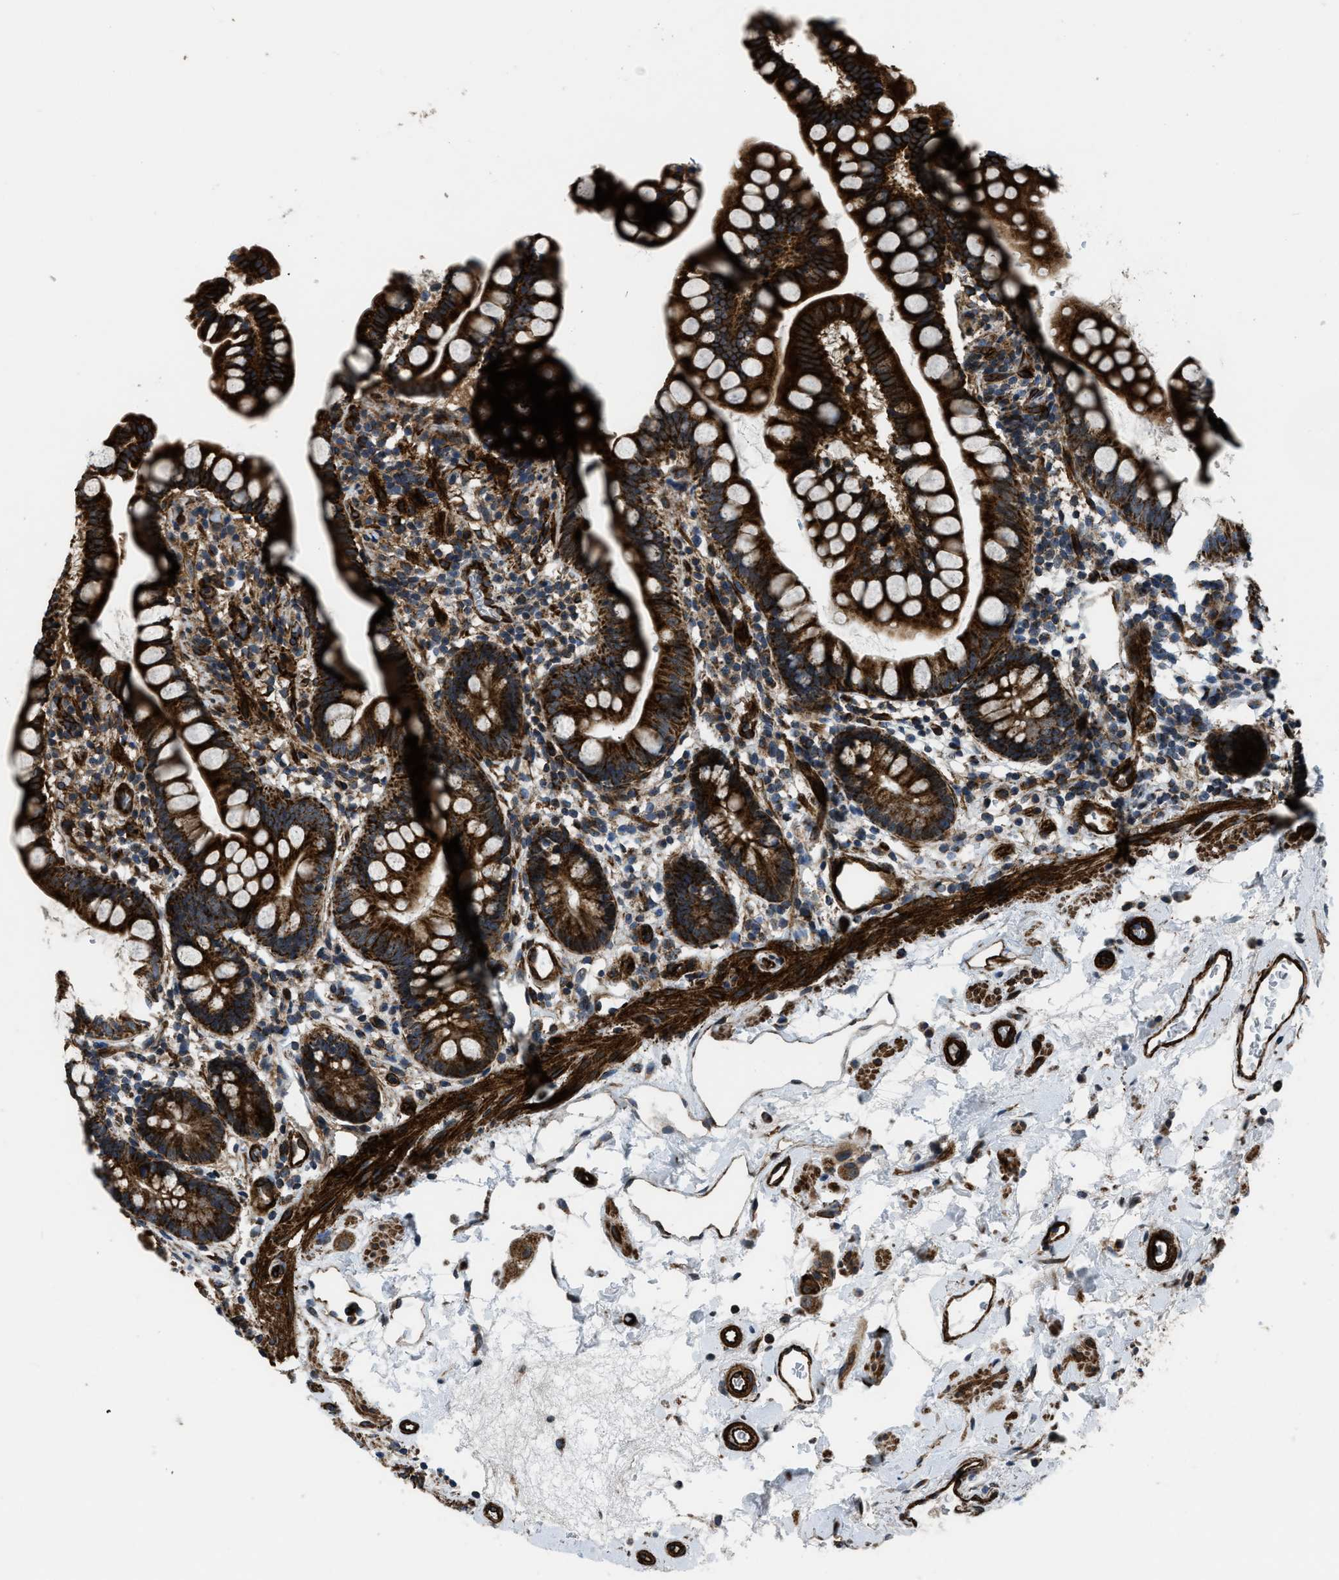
{"staining": {"intensity": "strong", "quantity": ">75%", "location": "cytoplasmic/membranous"}, "tissue": "small intestine", "cell_type": "Glandular cells", "image_type": "normal", "snomed": [{"axis": "morphology", "description": "Normal tissue, NOS"}, {"axis": "topography", "description": "Small intestine"}], "caption": "This image displays IHC staining of normal small intestine, with high strong cytoplasmic/membranous positivity in approximately >75% of glandular cells.", "gene": "GSDME", "patient": {"sex": "female", "age": 84}}